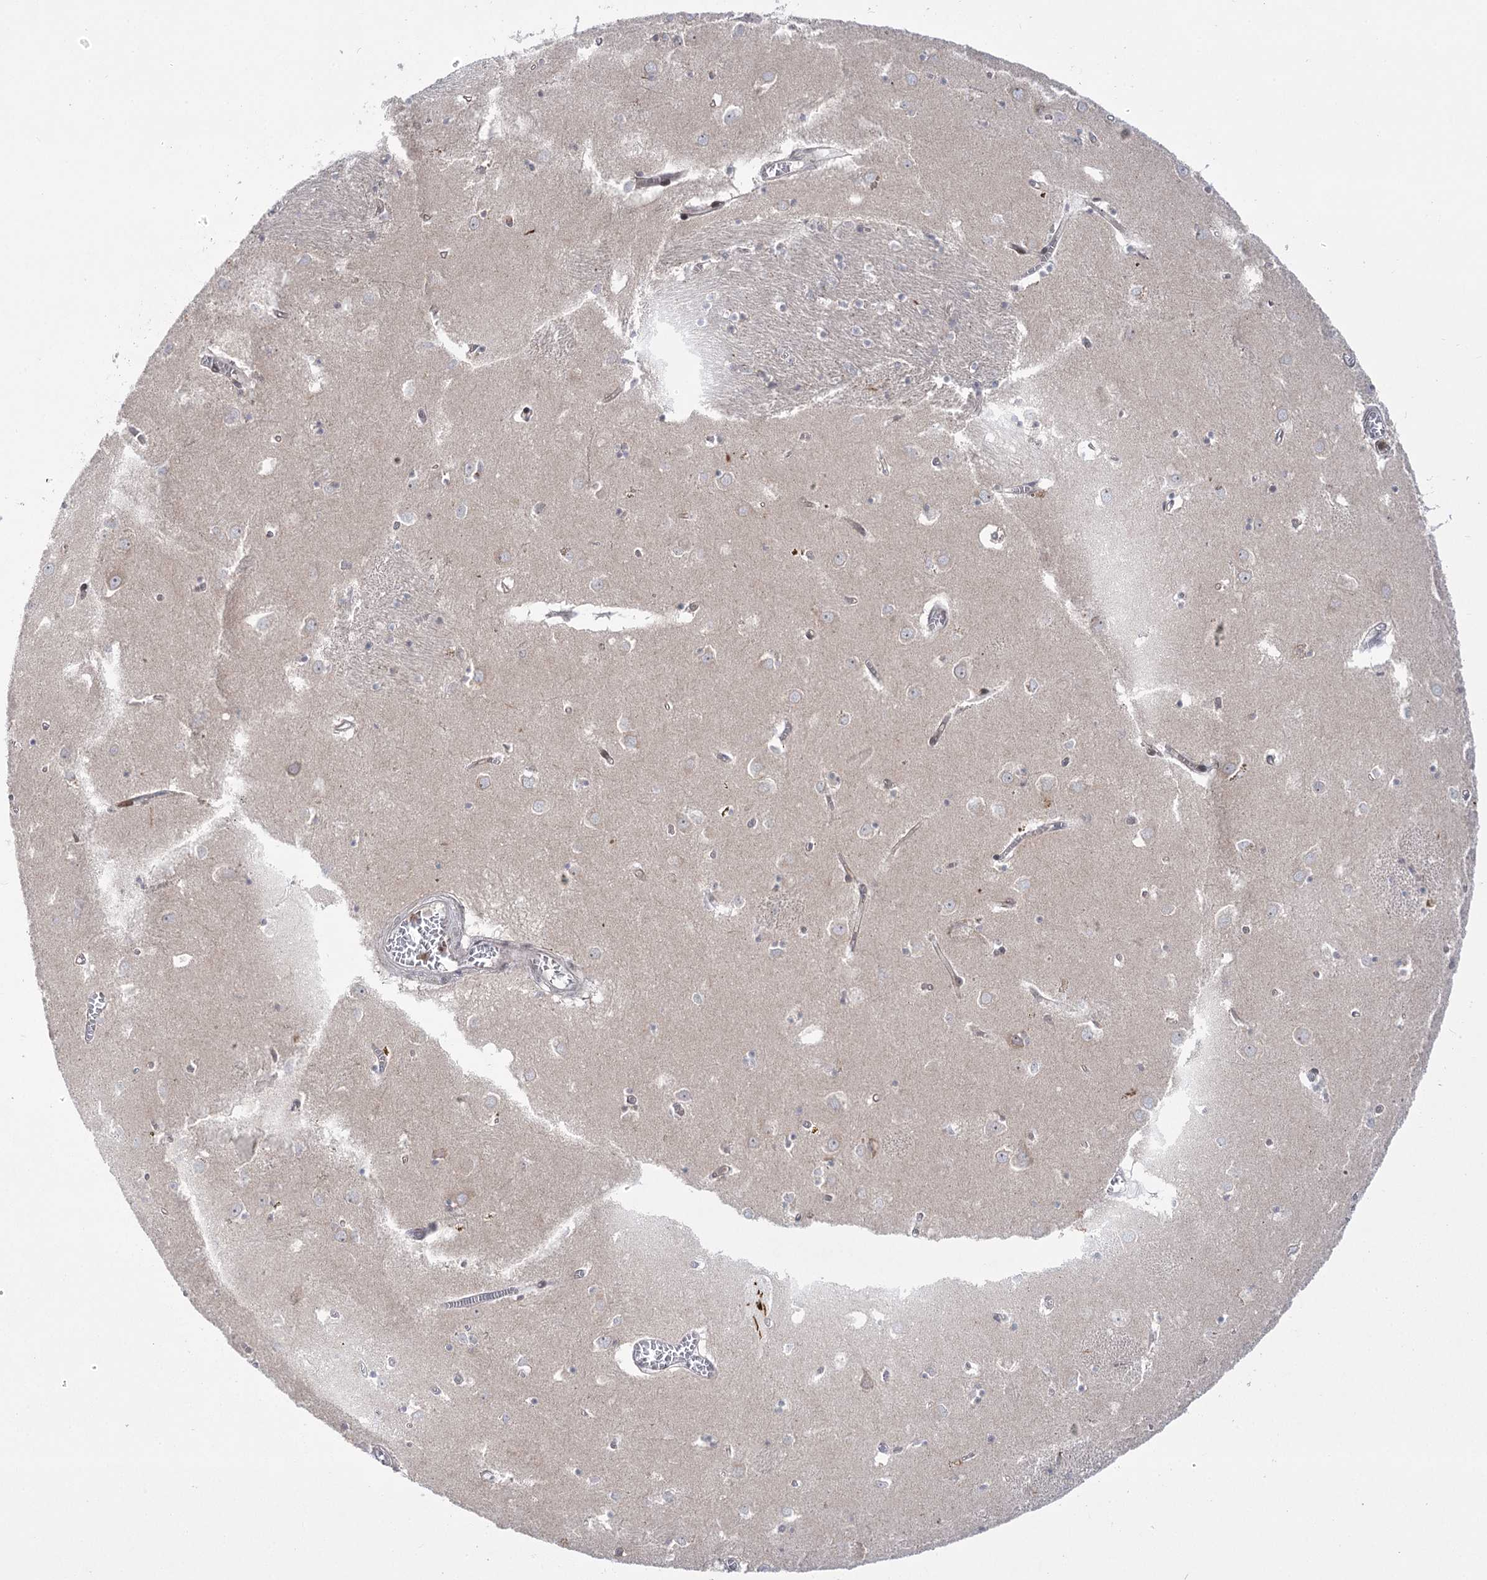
{"staining": {"intensity": "weak", "quantity": "<25%", "location": "cytoplasmic/membranous"}, "tissue": "caudate", "cell_type": "Glial cells", "image_type": "normal", "snomed": [{"axis": "morphology", "description": "Normal tissue, NOS"}, {"axis": "topography", "description": "Lateral ventricle wall"}], "caption": "Immunohistochemistry micrograph of unremarkable caudate stained for a protein (brown), which shows no staining in glial cells.", "gene": "SYTL1", "patient": {"sex": "male", "age": 70}}